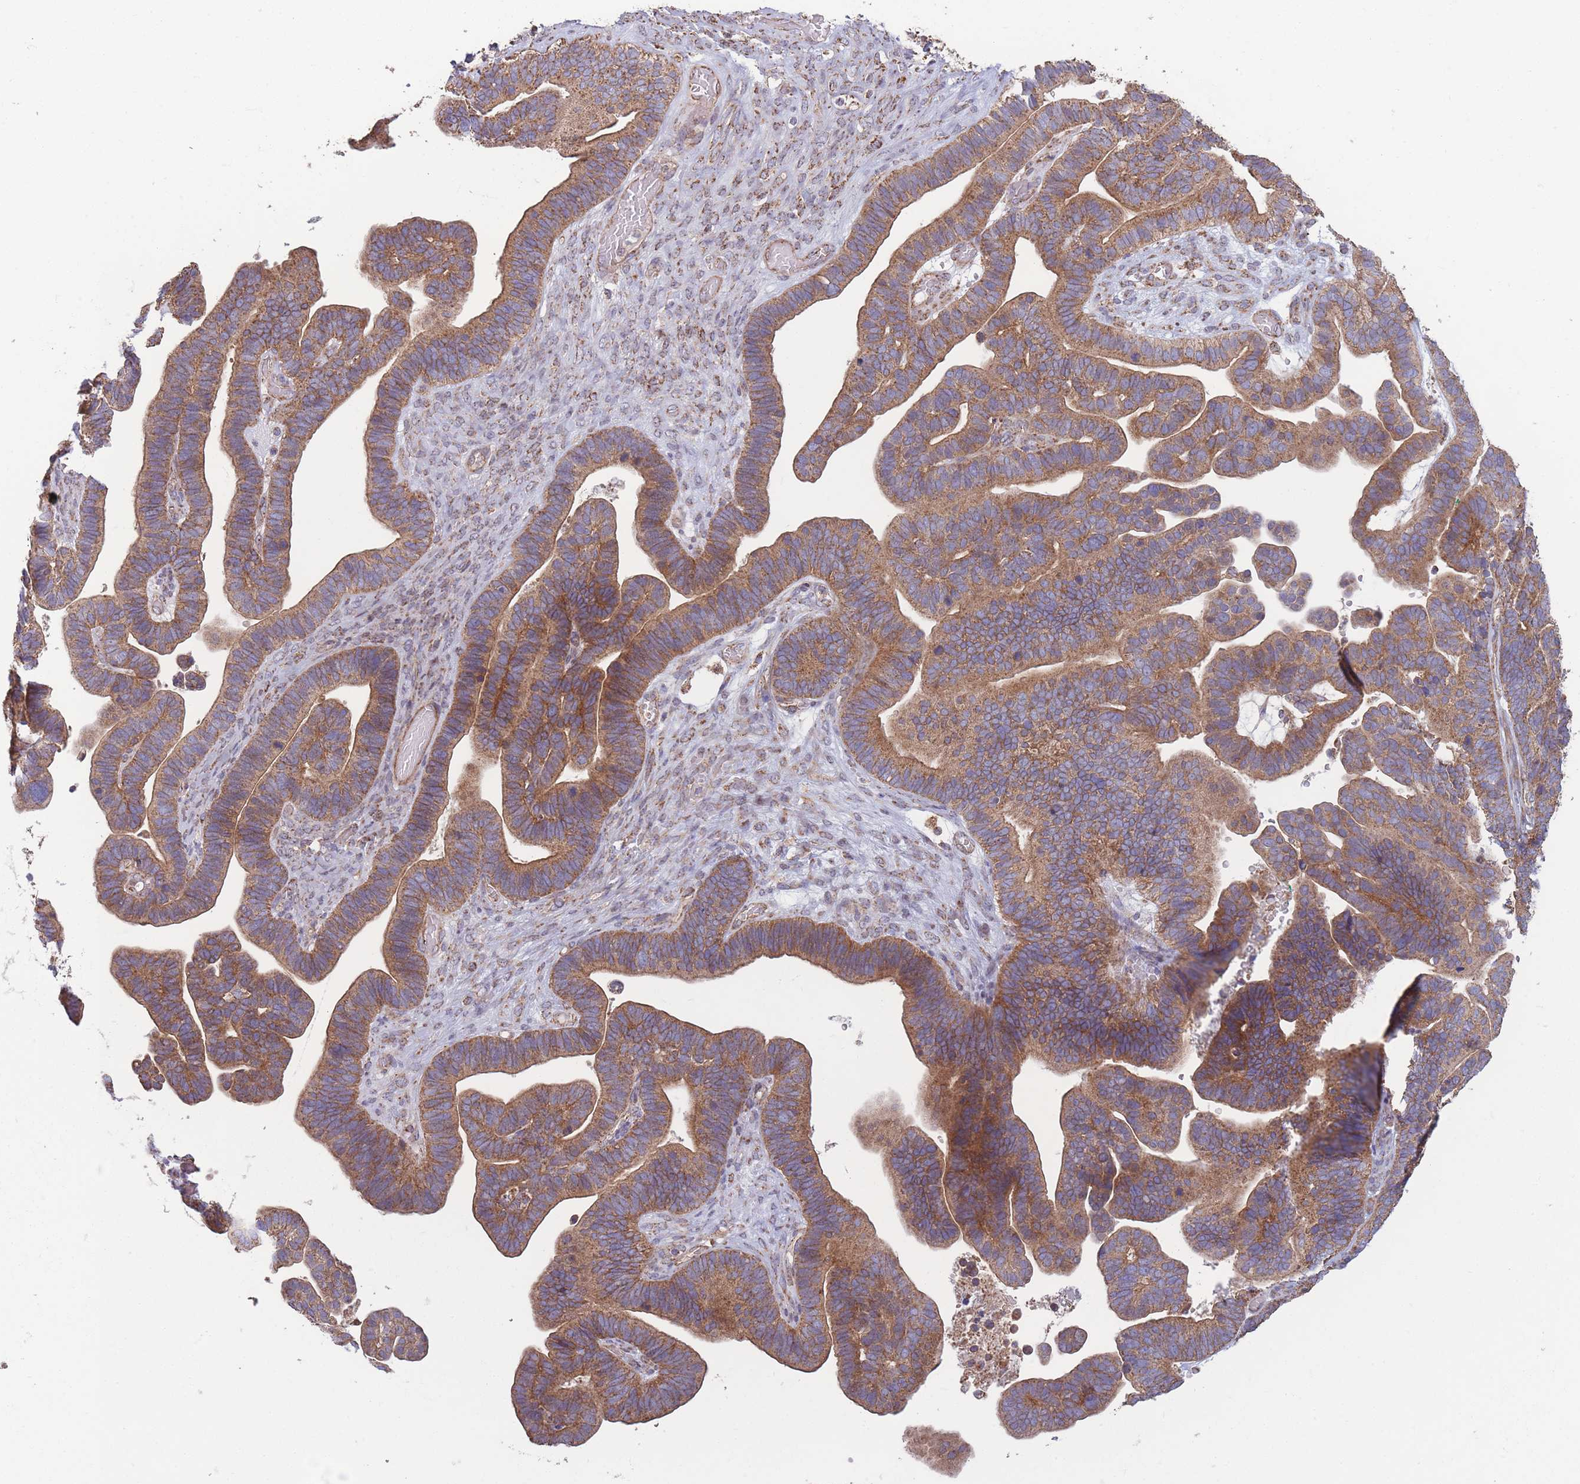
{"staining": {"intensity": "strong", "quantity": ">75%", "location": "cytoplasmic/membranous"}, "tissue": "ovarian cancer", "cell_type": "Tumor cells", "image_type": "cancer", "snomed": [{"axis": "morphology", "description": "Cystadenocarcinoma, serous, NOS"}, {"axis": "topography", "description": "Ovary"}], "caption": "This histopathology image reveals immunohistochemistry (IHC) staining of serous cystadenocarcinoma (ovarian), with high strong cytoplasmic/membranous positivity in approximately >75% of tumor cells.", "gene": "KIF16B", "patient": {"sex": "female", "age": 56}}